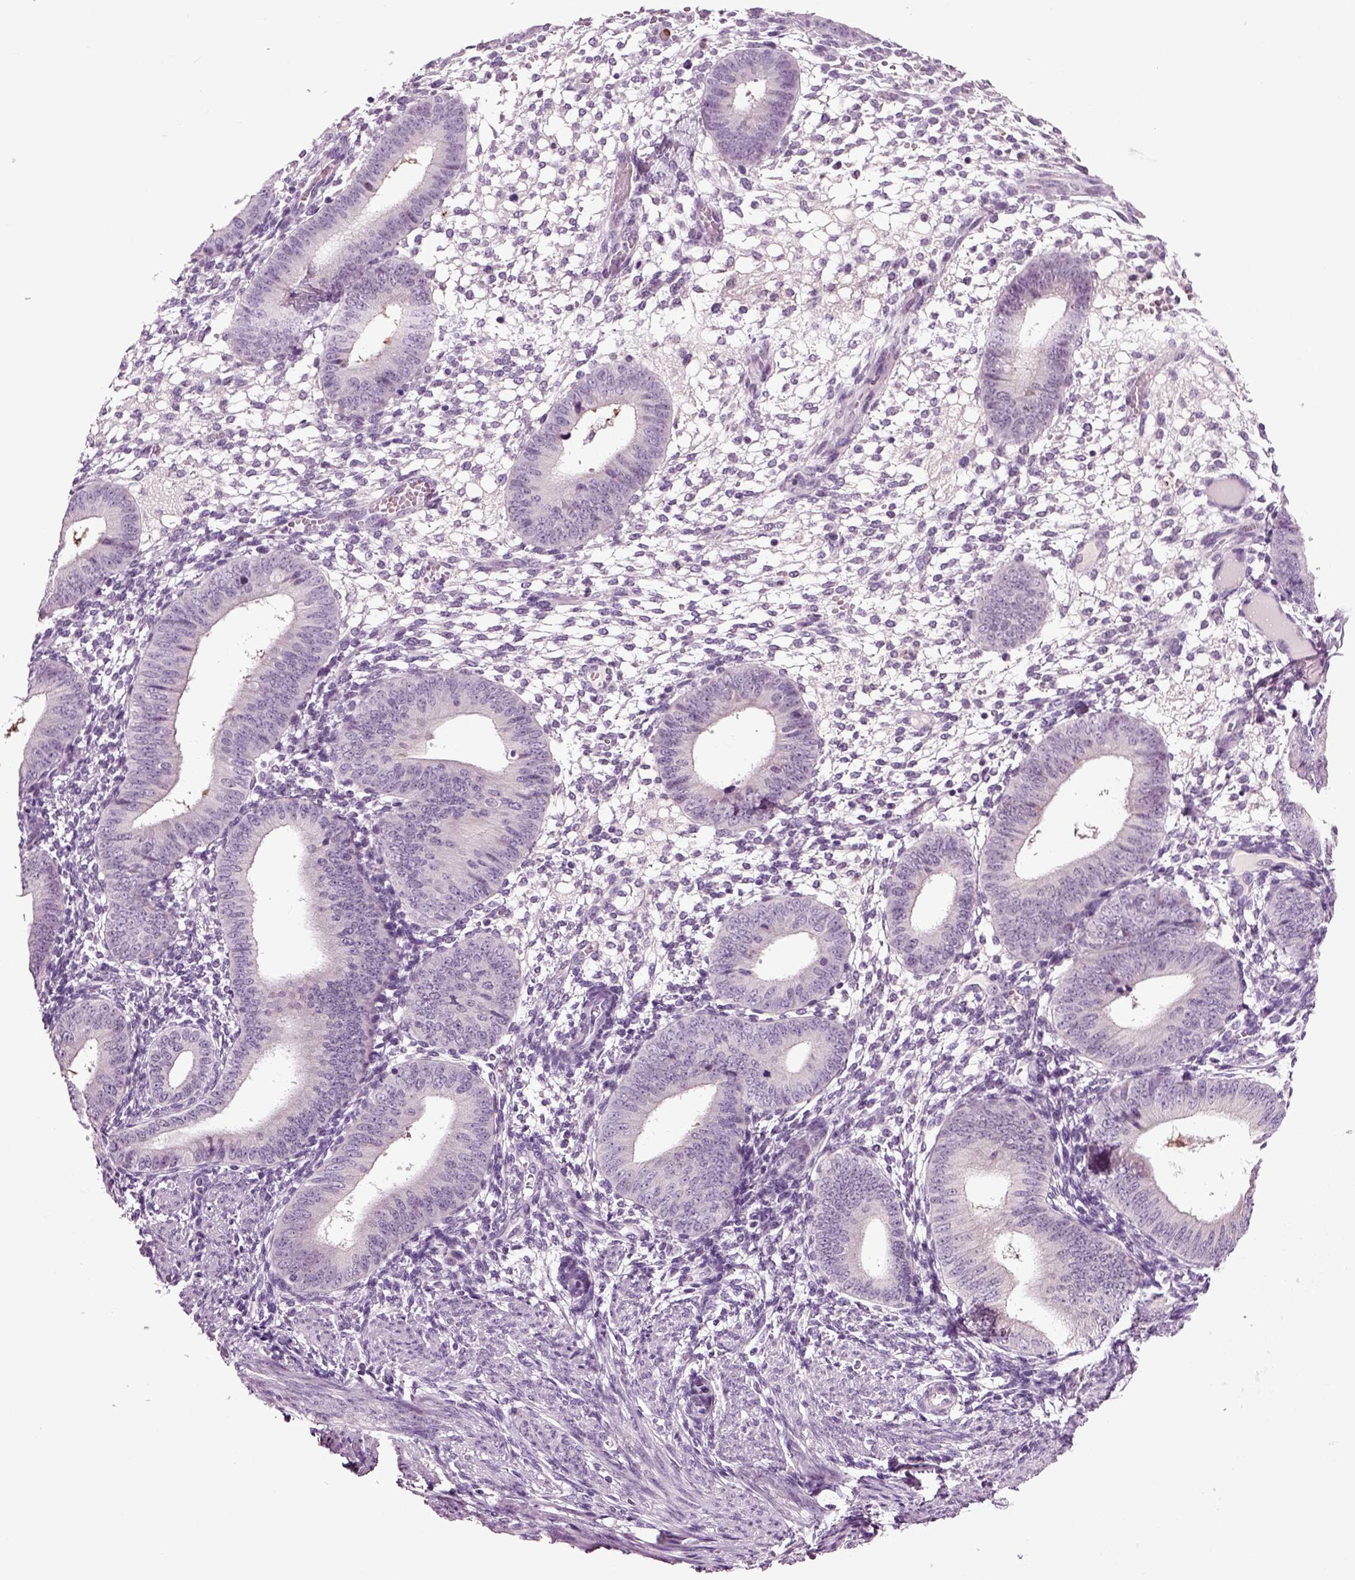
{"staining": {"intensity": "negative", "quantity": "none", "location": "none"}, "tissue": "endometrium", "cell_type": "Cells in endometrial stroma", "image_type": "normal", "snomed": [{"axis": "morphology", "description": "Normal tissue, NOS"}, {"axis": "topography", "description": "Endometrium"}], "caption": "Human endometrium stained for a protein using immunohistochemistry (IHC) reveals no expression in cells in endometrial stroma.", "gene": "SPATA17", "patient": {"sex": "female", "age": 39}}